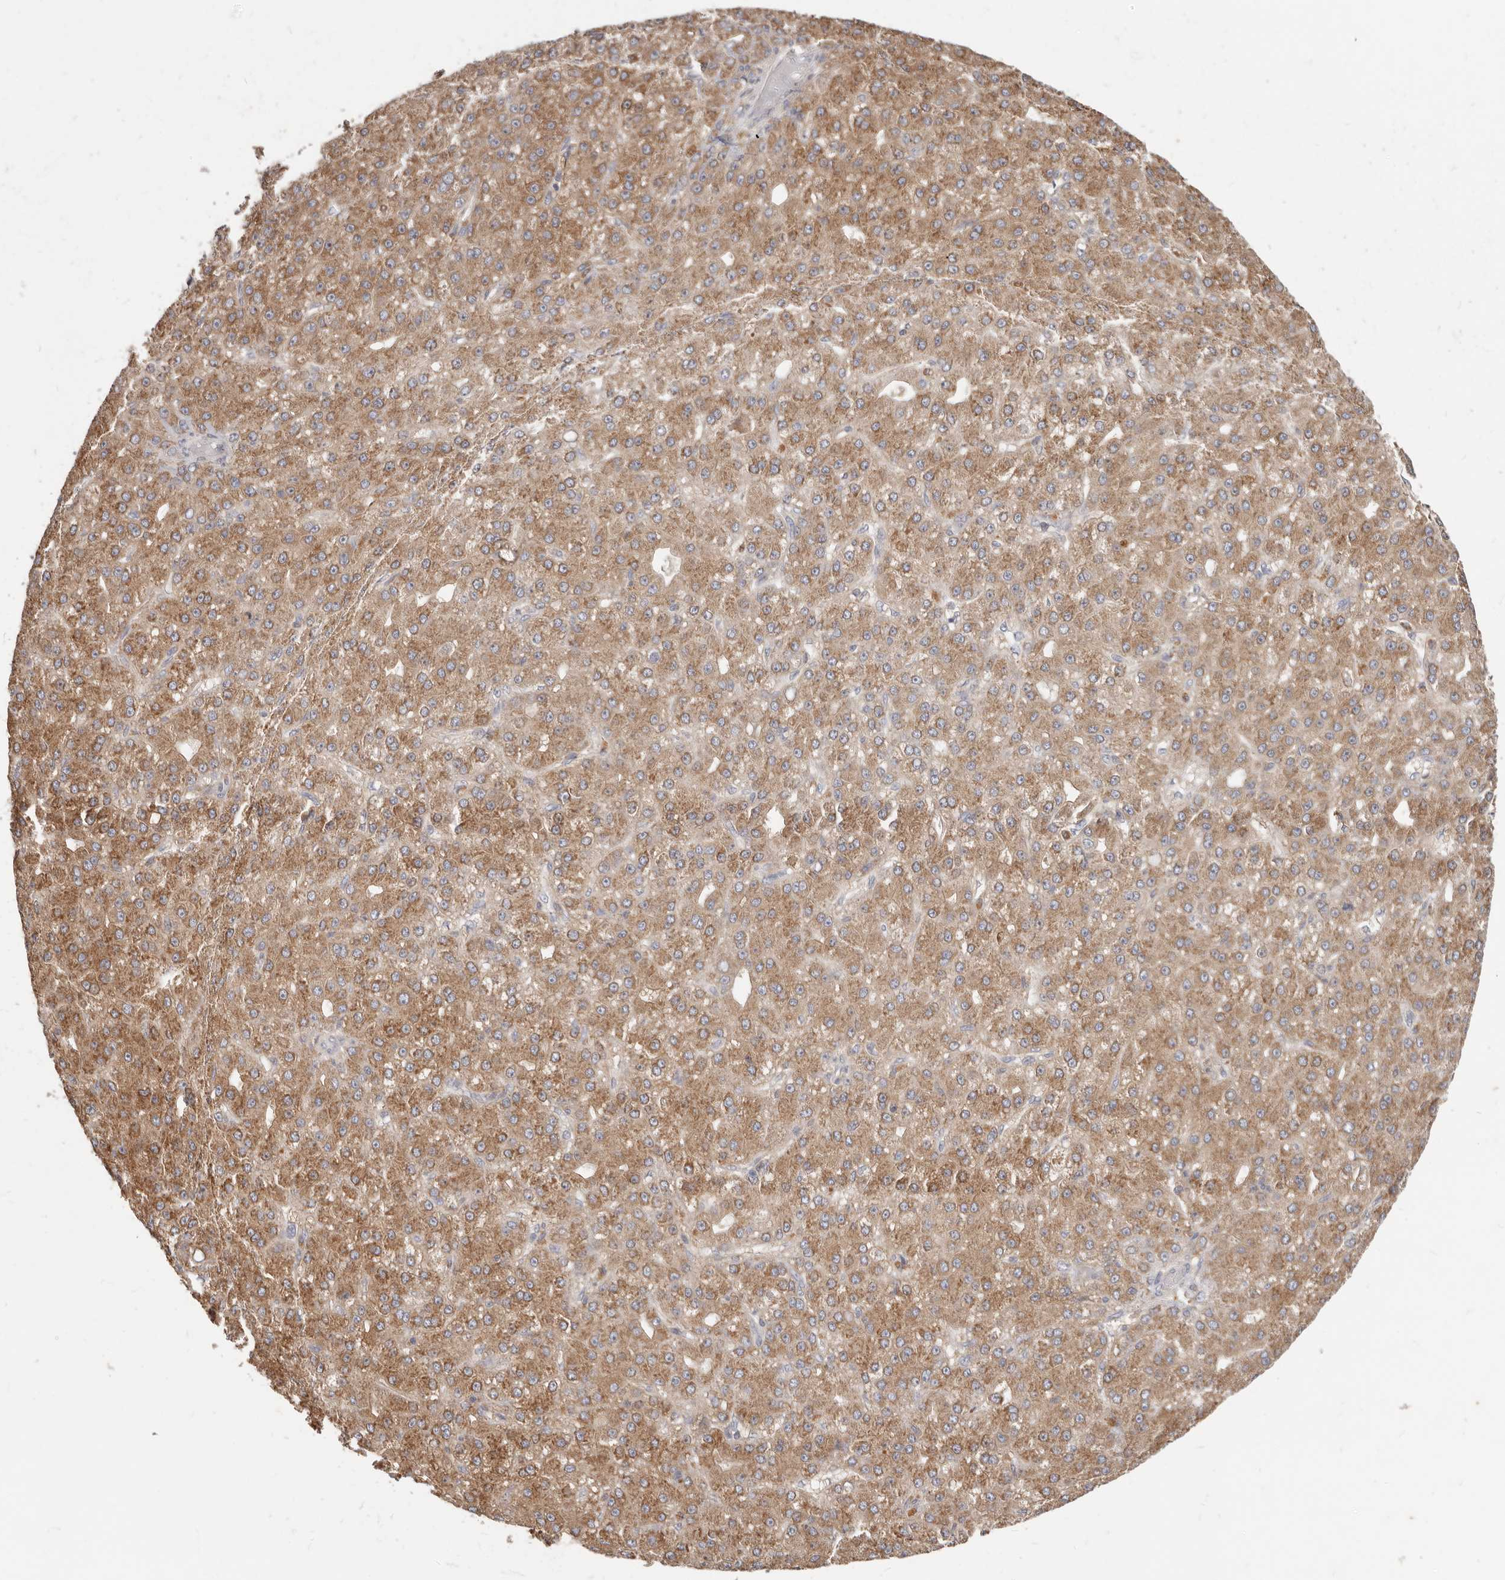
{"staining": {"intensity": "moderate", "quantity": ">75%", "location": "cytoplasmic/membranous"}, "tissue": "liver cancer", "cell_type": "Tumor cells", "image_type": "cancer", "snomed": [{"axis": "morphology", "description": "Carcinoma, Hepatocellular, NOS"}, {"axis": "topography", "description": "Liver"}], "caption": "There is medium levels of moderate cytoplasmic/membranous staining in tumor cells of liver cancer (hepatocellular carcinoma), as demonstrated by immunohistochemical staining (brown color).", "gene": "LRP6", "patient": {"sex": "male", "age": 67}}